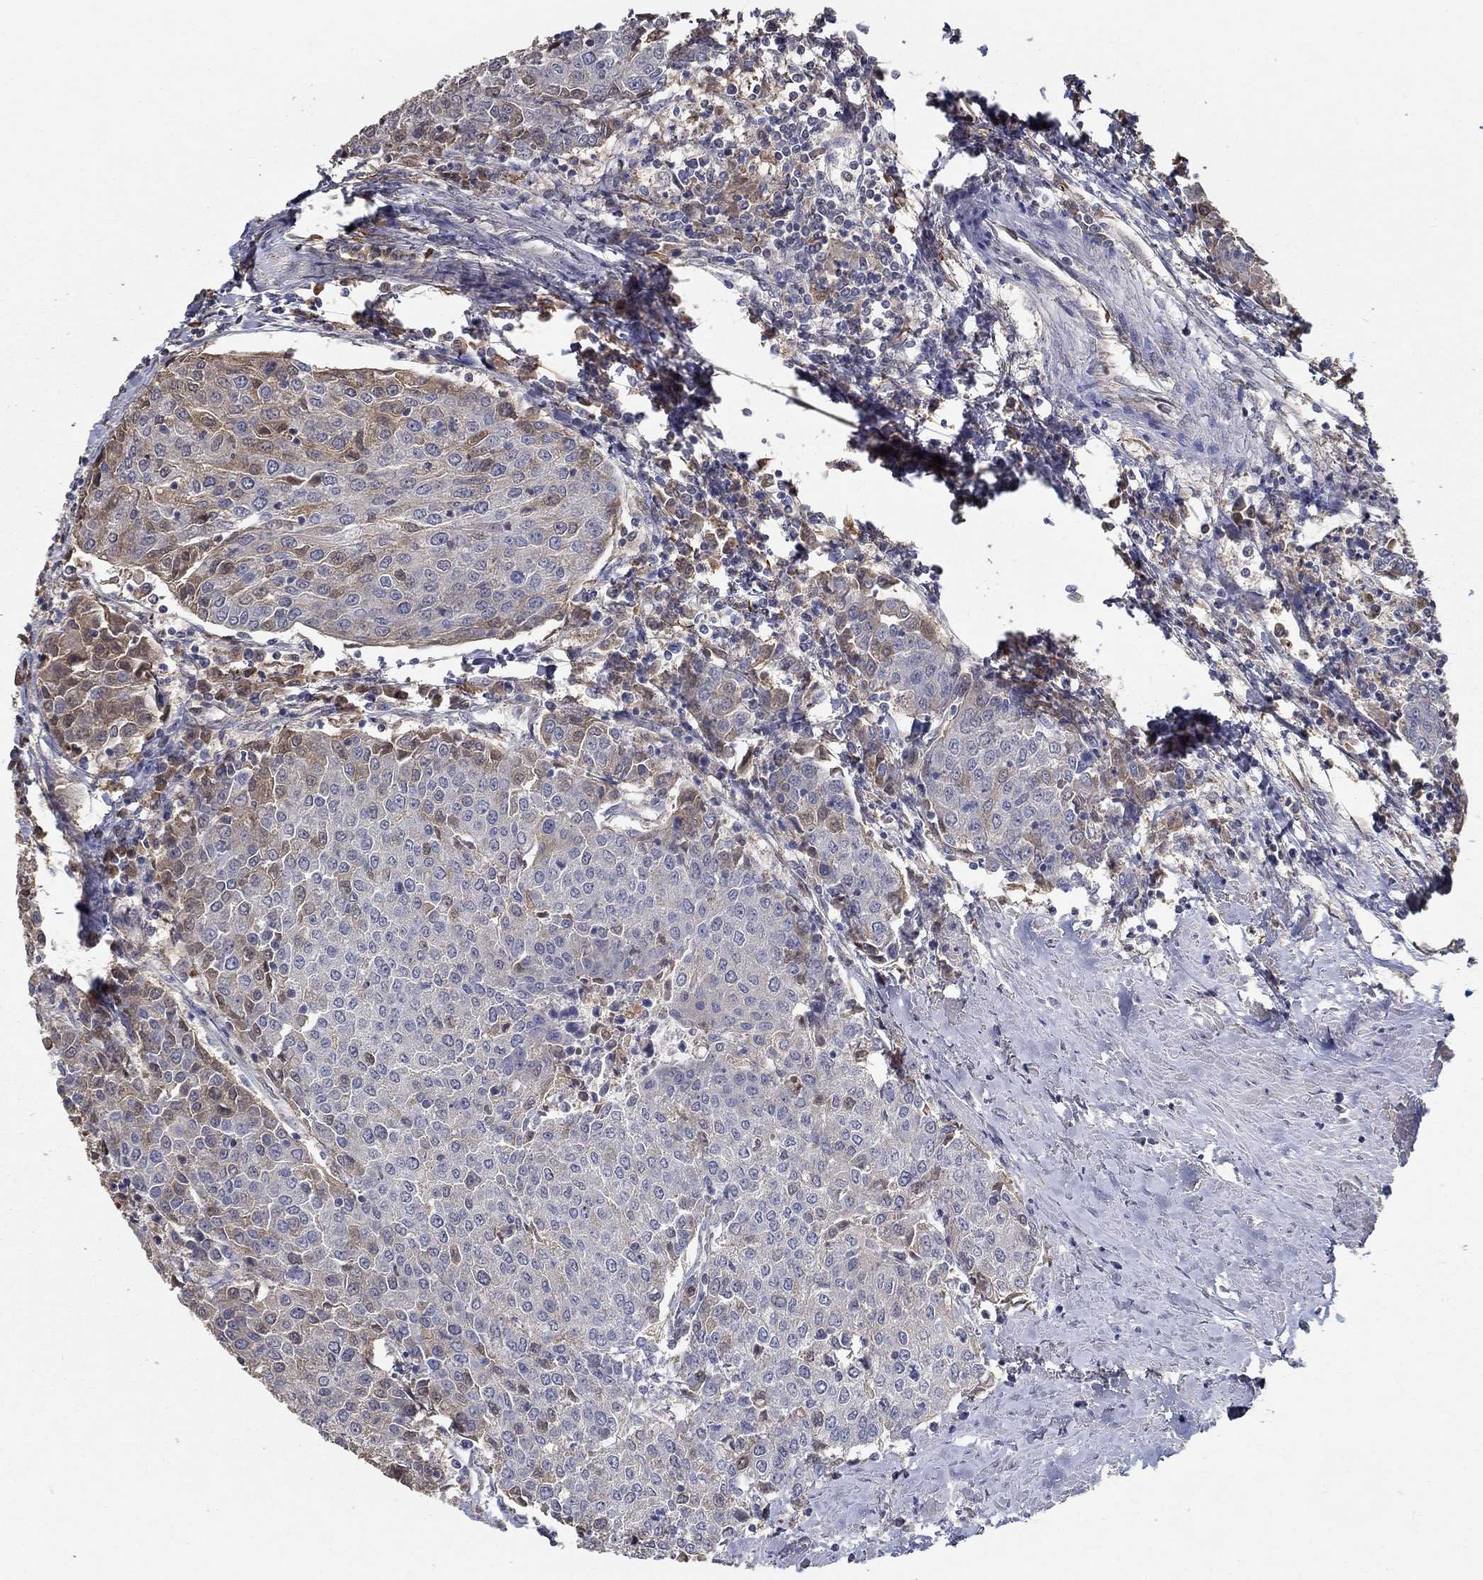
{"staining": {"intensity": "negative", "quantity": "none", "location": "none"}, "tissue": "urothelial cancer", "cell_type": "Tumor cells", "image_type": "cancer", "snomed": [{"axis": "morphology", "description": "Urothelial carcinoma, High grade"}, {"axis": "topography", "description": "Urinary bladder"}], "caption": "A high-resolution micrograph shows immunohistochemistry staining of high-grade urothelial carcinoma, which displays no significant expression in tumor cells. (DAB immunohistochemistry (IHC) with hematoxylin counter stain).", "gene": "IL10", "patient": {"sex": "female", "age": 85}}